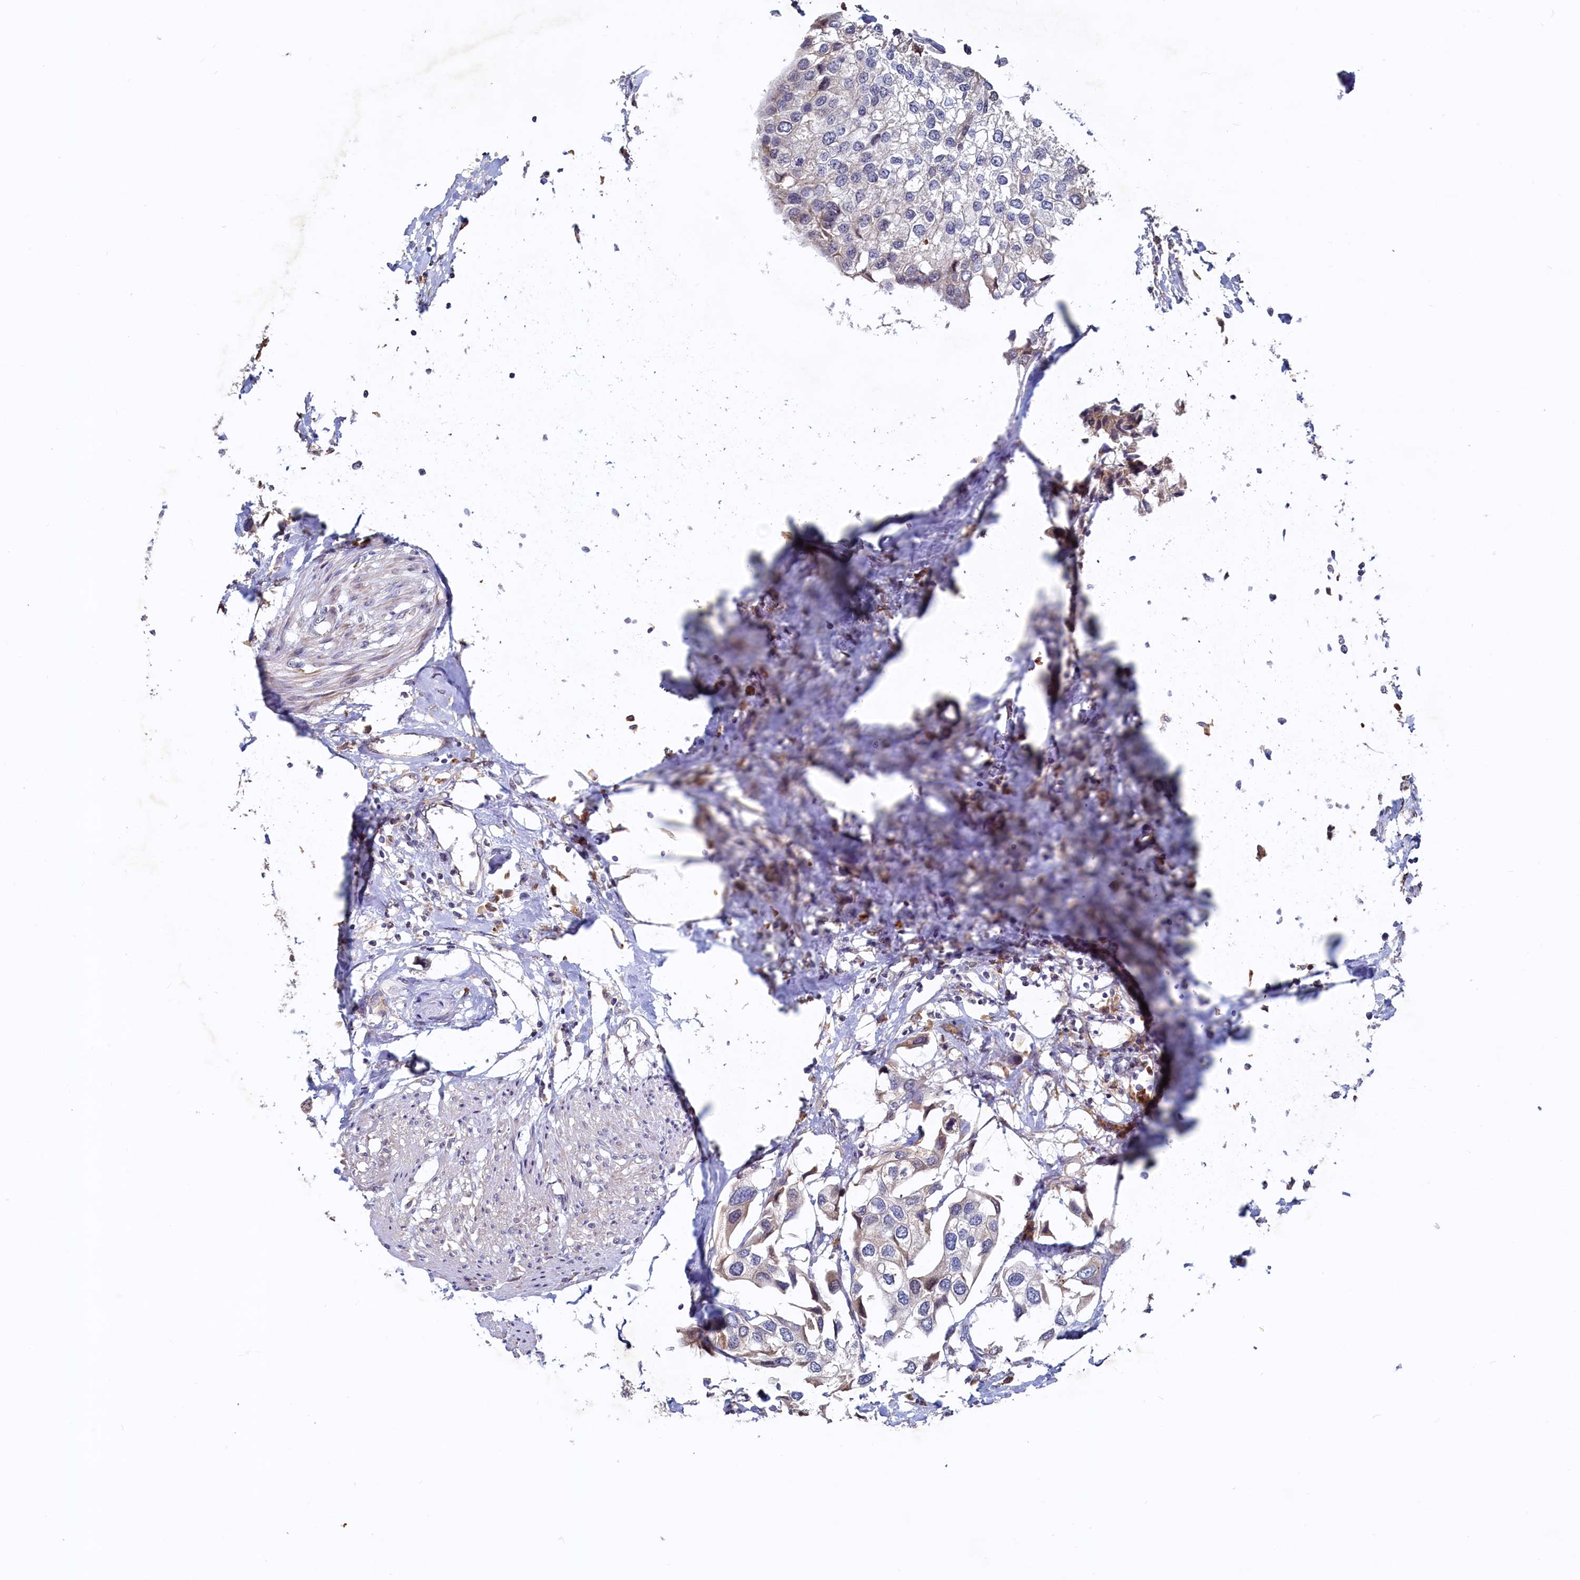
{"staining": {"intensity": "weak", "quantity": "<25%", "location": "cytoplasmic/membranous"}, "tissue": "urothelial cancer", "cell_type": "Tumor cells", "image_type": "cancer", "snomed": [{"axis": "morphology", "description": "Urothelial carcinoma, High grade"}, {"axis": "topography", "description": "Urinary bladder"}], "caption": "High-grade urothelial carcinoma was stained to show a protein in brown. There is no significant staining in tumor cells. Brightfield microscopy of immunohistochemistry (IHC) stained with DAB (brown) and hematoxylin (blue), captured at high magnification.", "gene": "RGS7BP", "patient": {"sex": "male", "age": 64}}